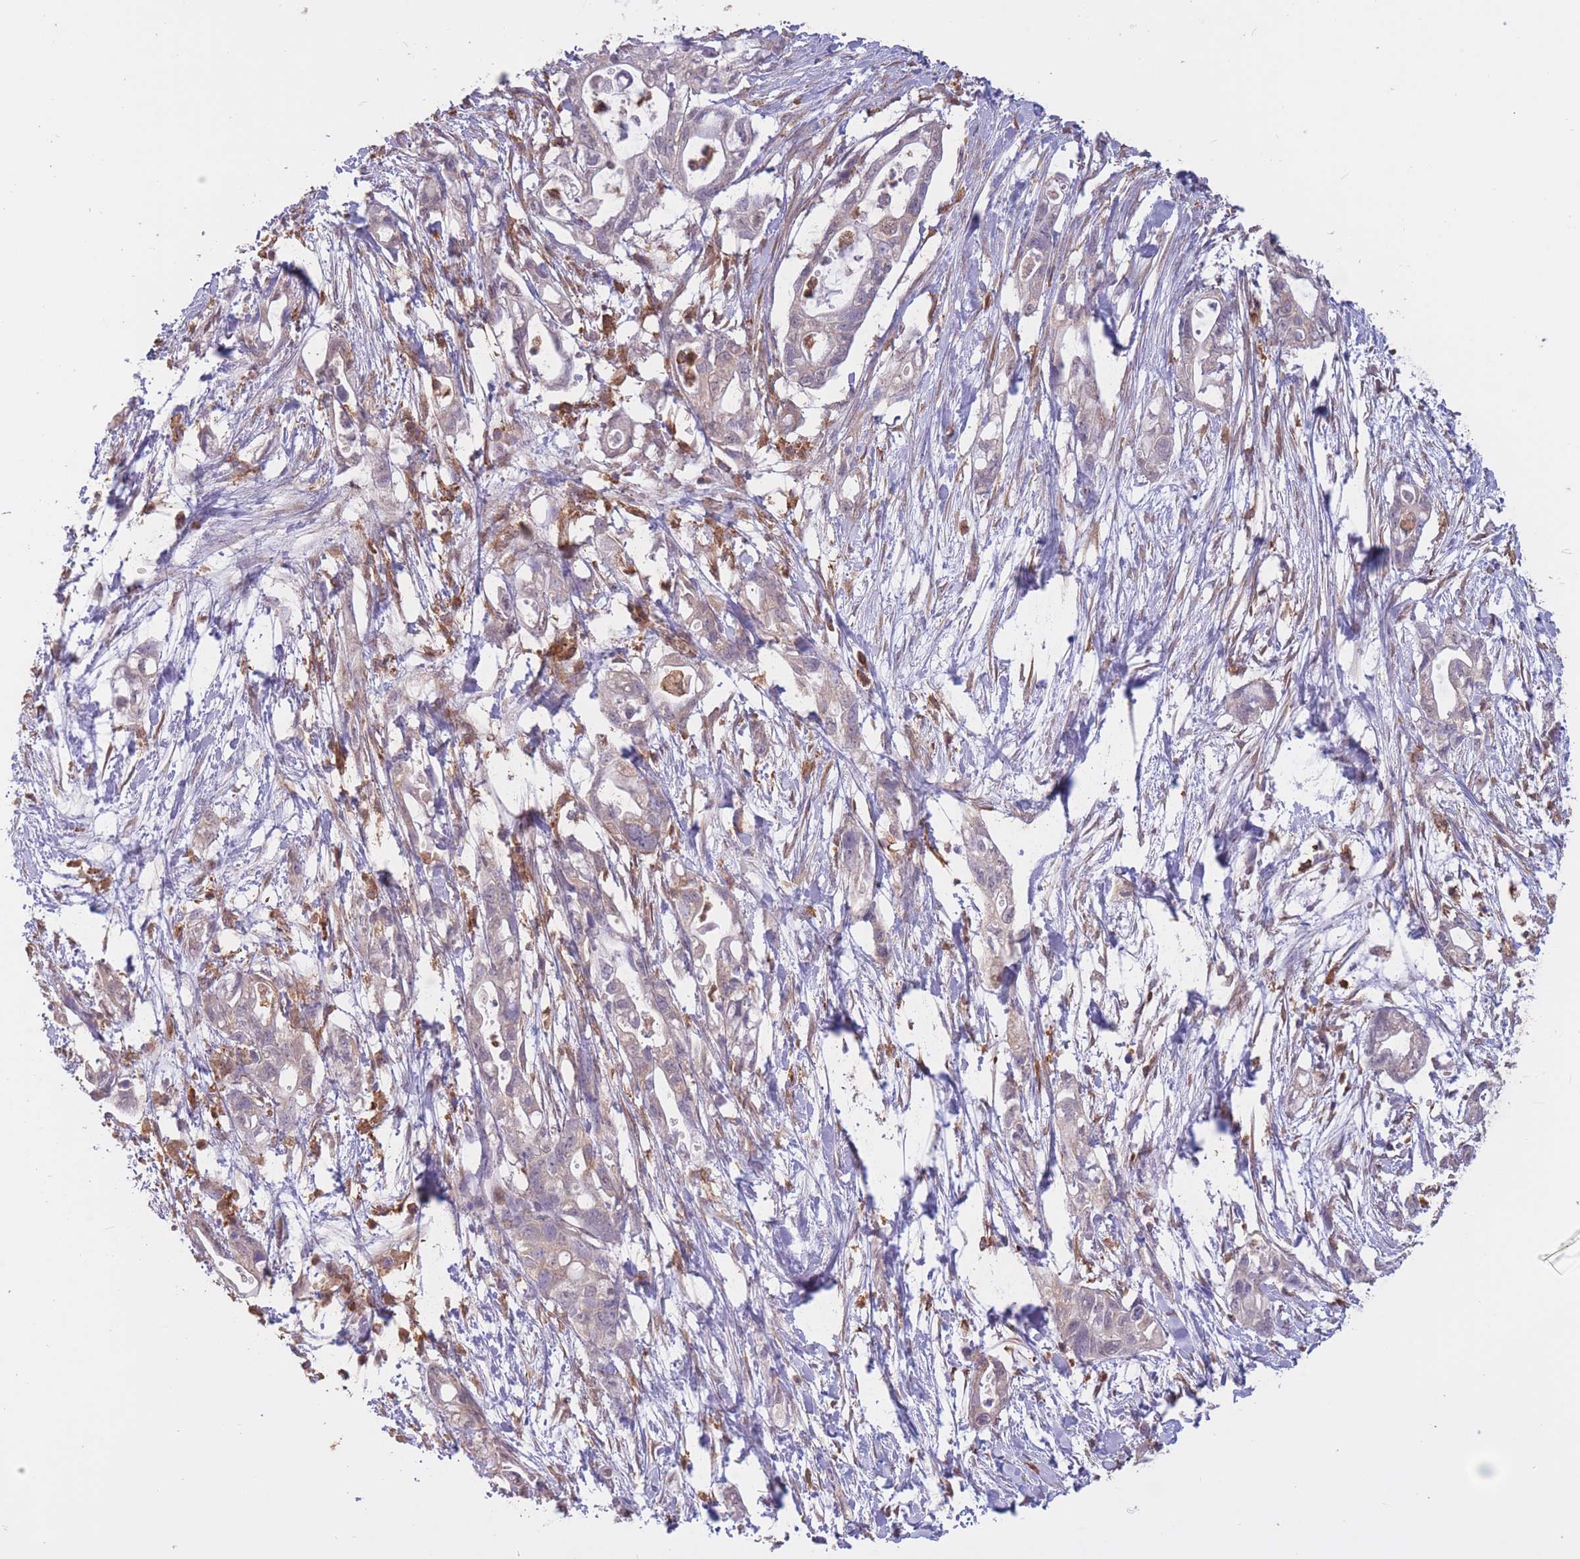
{"staining": {"intensity": "negative", "quantity": "none", "location": "none"}, "tissue": "pancreatic cancer", "cell_type": "Tumor cells", "image_type": "cancer", "snomed": [{"axis": "morphology", "description": "Adenocarcinoma, NOS"}, {"axis": "topography", "description": "Pancreas"}], "caption": "Immunohistochemistry (IHC) micrograph of neoplastic tissue: pancreatic cancer (adenocarcinoma) stained with DAB demonstrates no significant protein positivity in tumor cells.", "gene": "GMIP", "patient": {"sex": "female", "age": 72}}